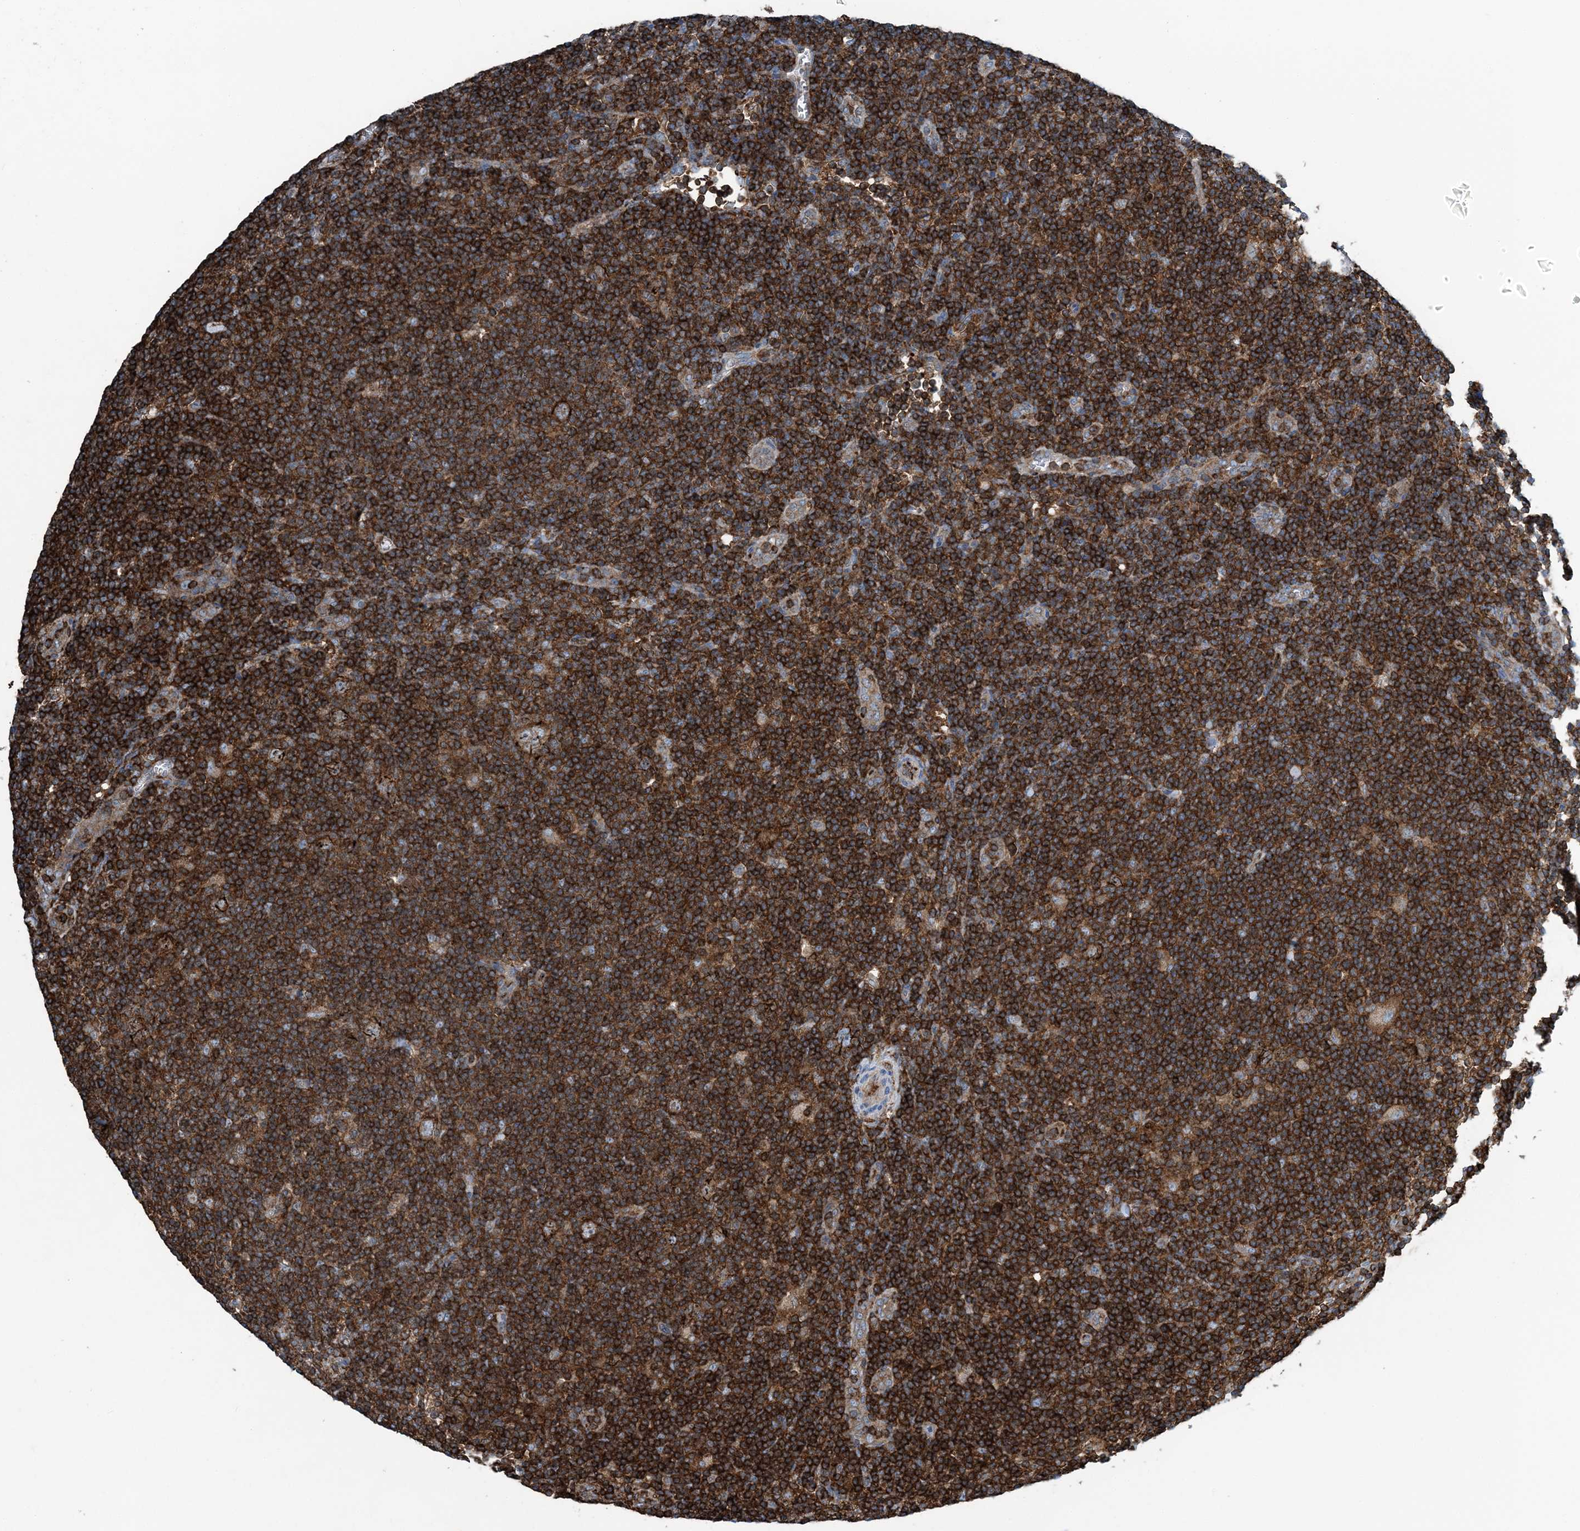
{"staining": {"intensity": "moderate", "quantity": ">75%", "location": "cytoplasmic/membranous"}, "tissue": "lymphoma", "cell_type": "Tumor cells", "image_type": "cancer", "snomed": [{"axis": "morphology", "description": "Hodgkin's disease, NOS"}, {"axis": "topography", "description": "Lymph node"}], "caption": "The histopathology image demonstrates immunohistochemical staining of Hodgkin's disease. There is moderate cytoplasmic/membranous positivity is present in about >75% of tumor cells.", "gene": "CFL1", "patient": {"sex": "female", "age": 57}}